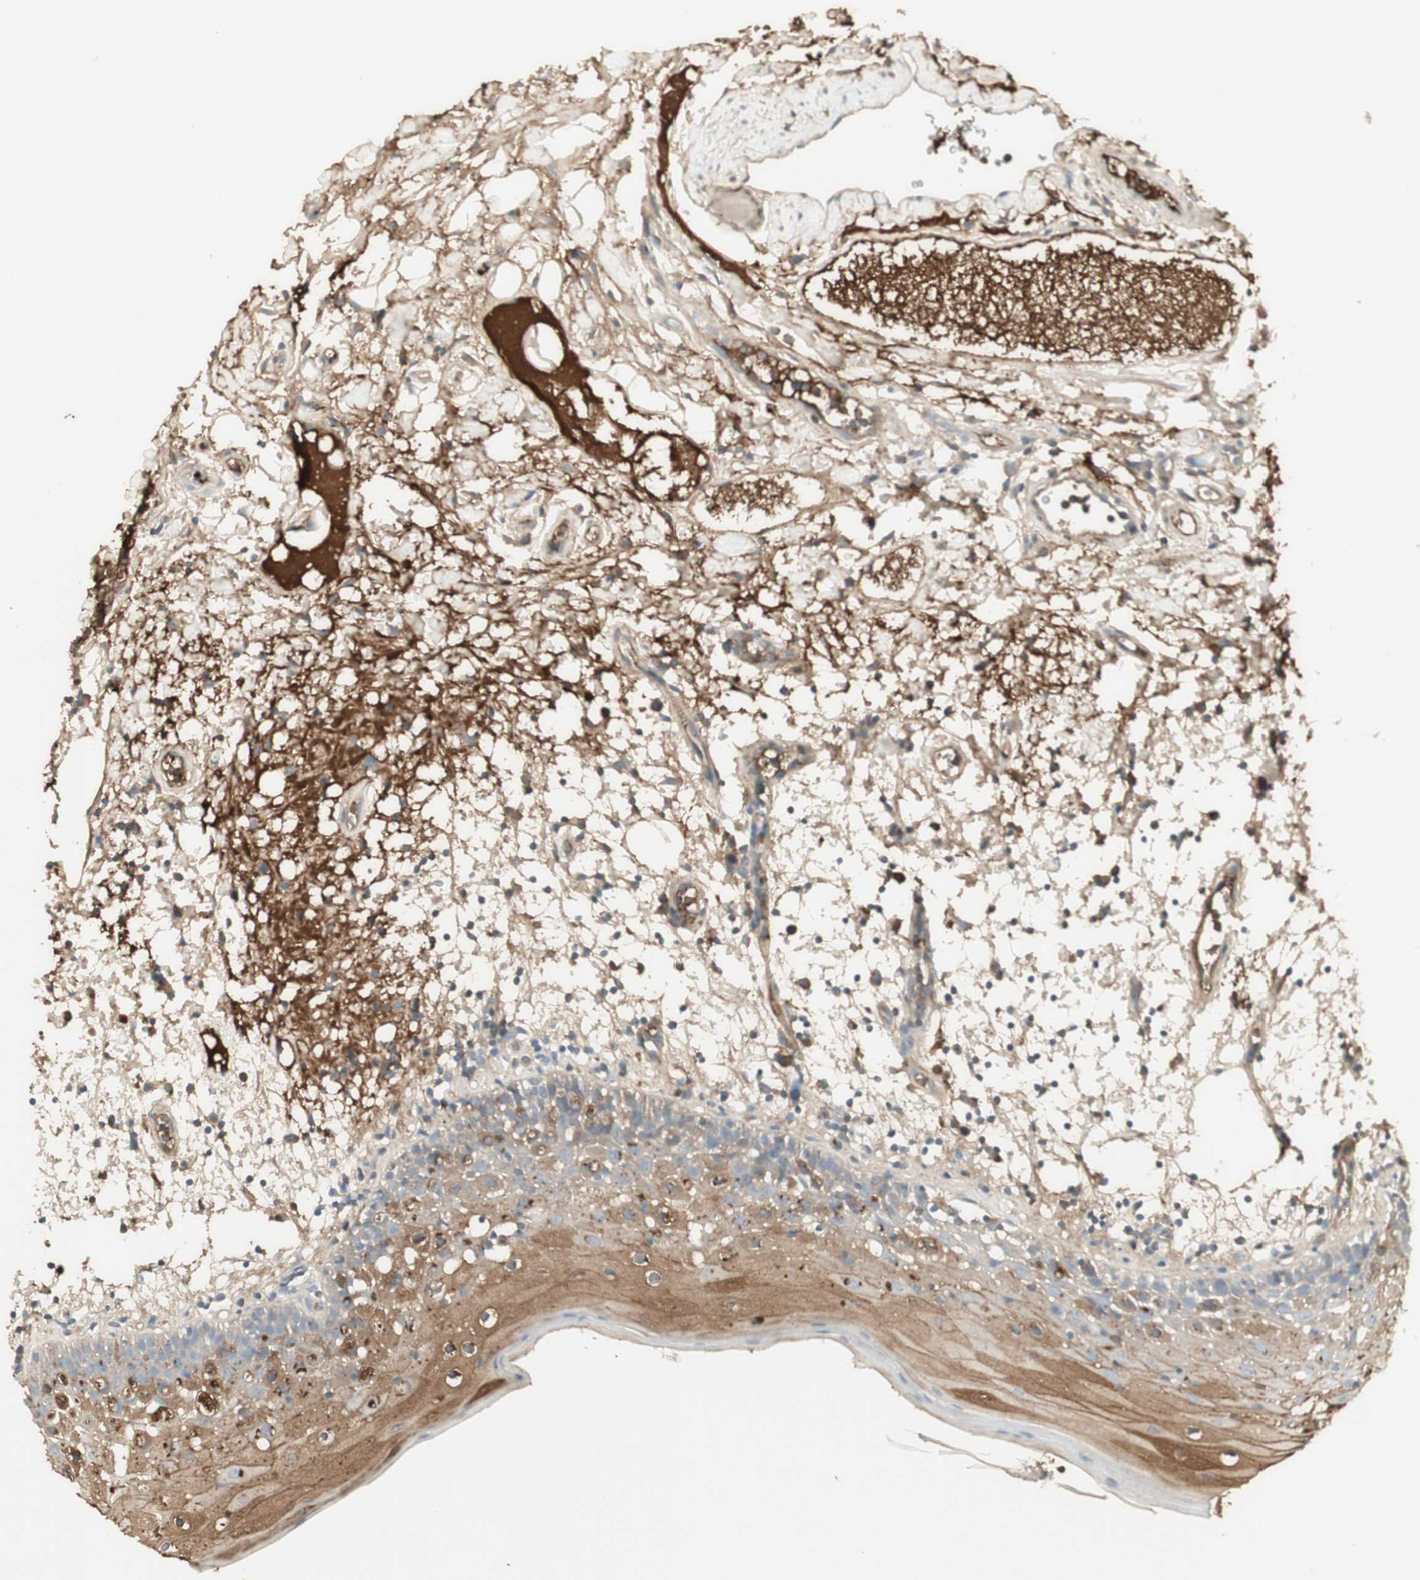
{"staining": {"intensity": "moderate", "quantity": "<25%", "location": "cytoplasmic/membranous"}, "tissue": "oral mucosa", "cell_type": "Squamous epithelial cells", "image_type": "normal", "snomed": [{"axis": "morphology", "description": "Normal tissue, NOS"}, {"axis": "morphology", "description": "Squamous cell carcinoma, NOS"}, {"axis": "topography", "description": "Skeletal muscle"}, {"axis": "topography", "description": "Oral tissue"}], "caption": "Immunohistochemistry (IHC) (DAB) staining of unremarkable human oral mucosa reveals moderate cytoplasmic/membranous protein positivity in about <25% of squamous epithelial cells.", "gene": "IFNG", "patient": {"sex": "male", "age": 71}}